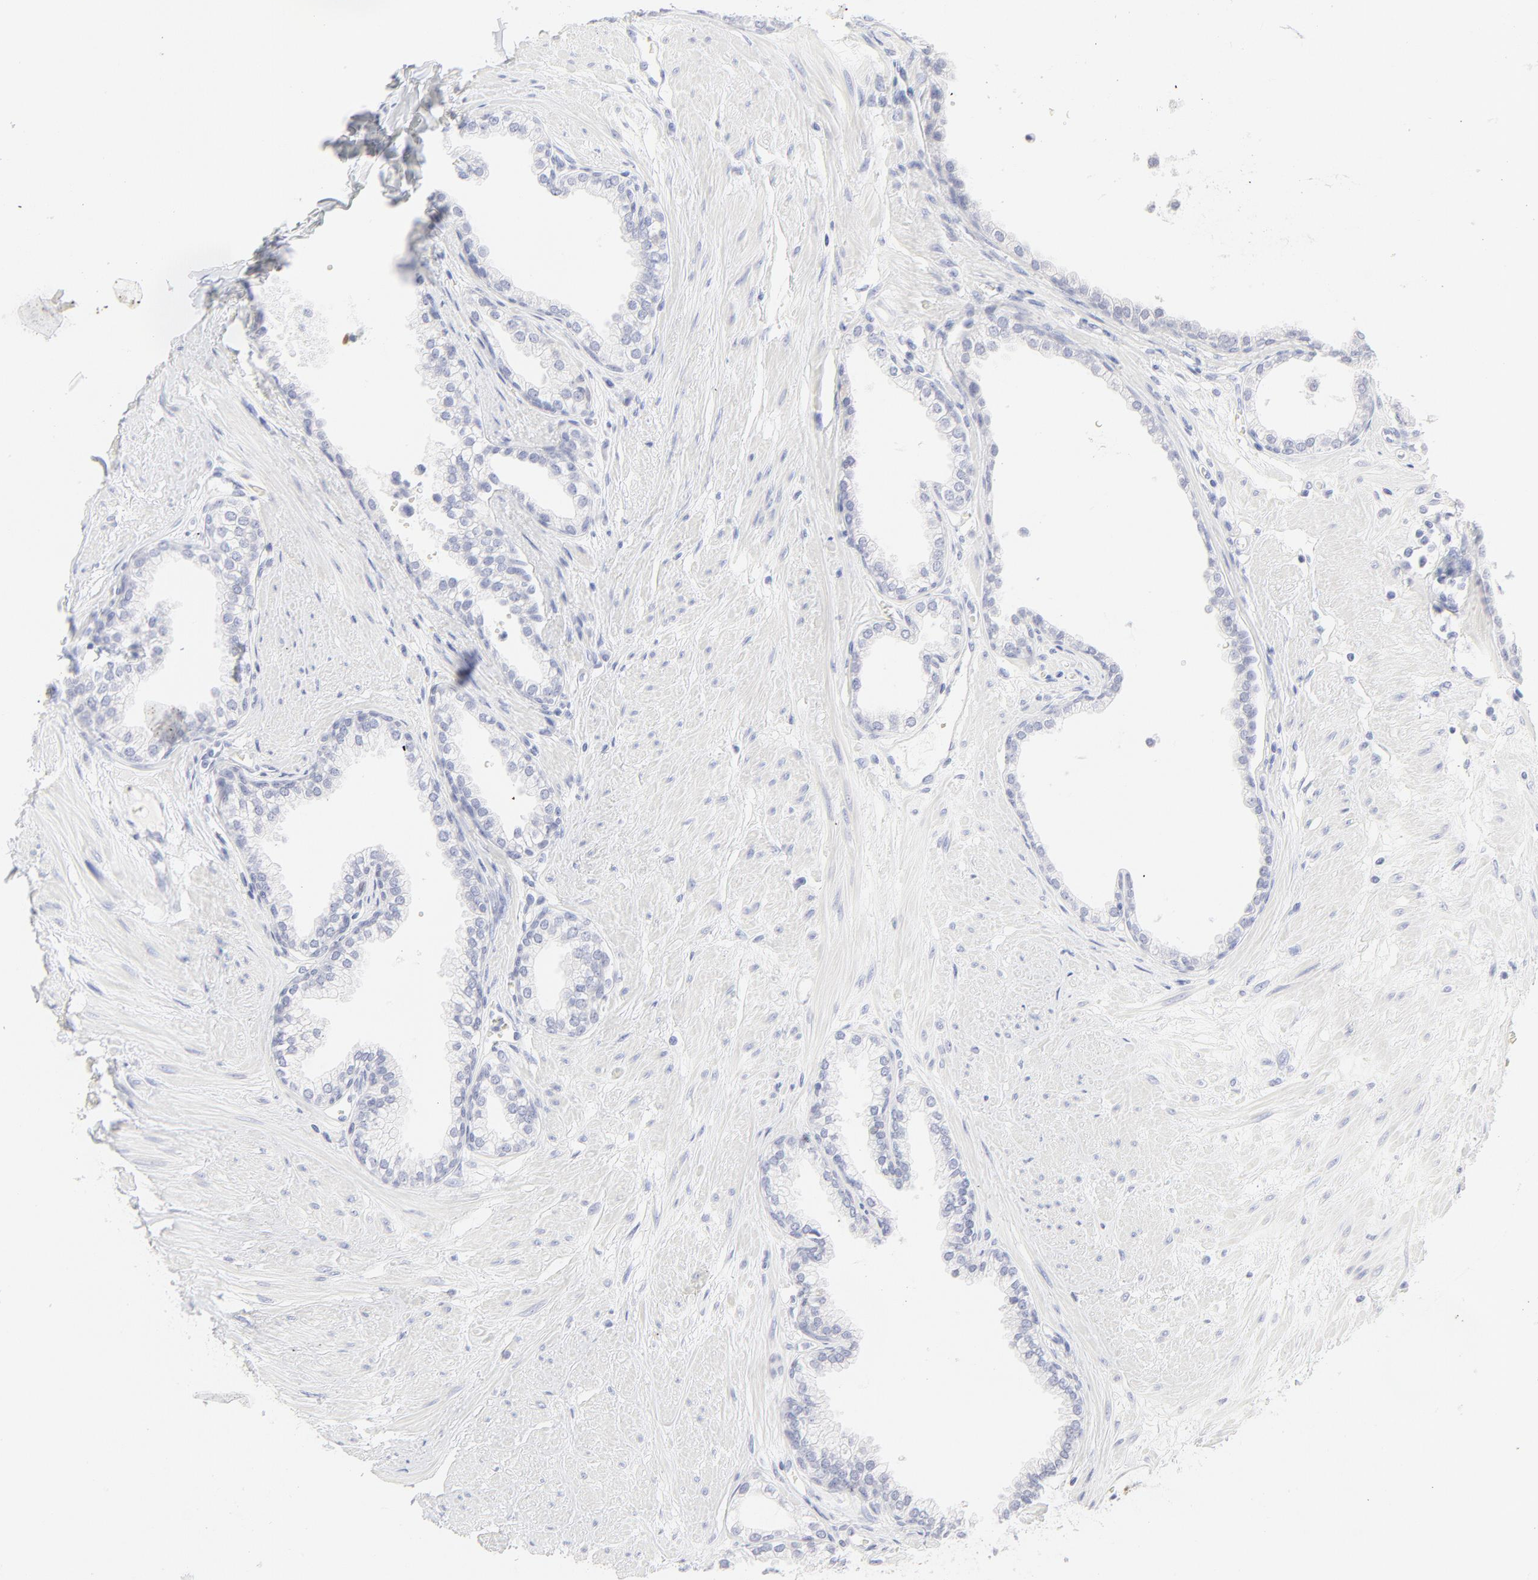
{"staining": {"intensity": "negative", "quantity": "none", "location": "none"}, "tissue": "prostate", "cell_type": "Glandular cells", "image_type": "normal", "snomed": [{"axis": "morphology", "description": "Normal tissue, NOS"}, {"axis": "topography", "description": "Prostate"}], "caption": "A high-resolution micrograph shows immunohistochemistry staining of normal prostate, which demonstrates no significant staining in glandular cells.", "gene": "ELF3", "patient": {"sex": "male", "age": 64}}